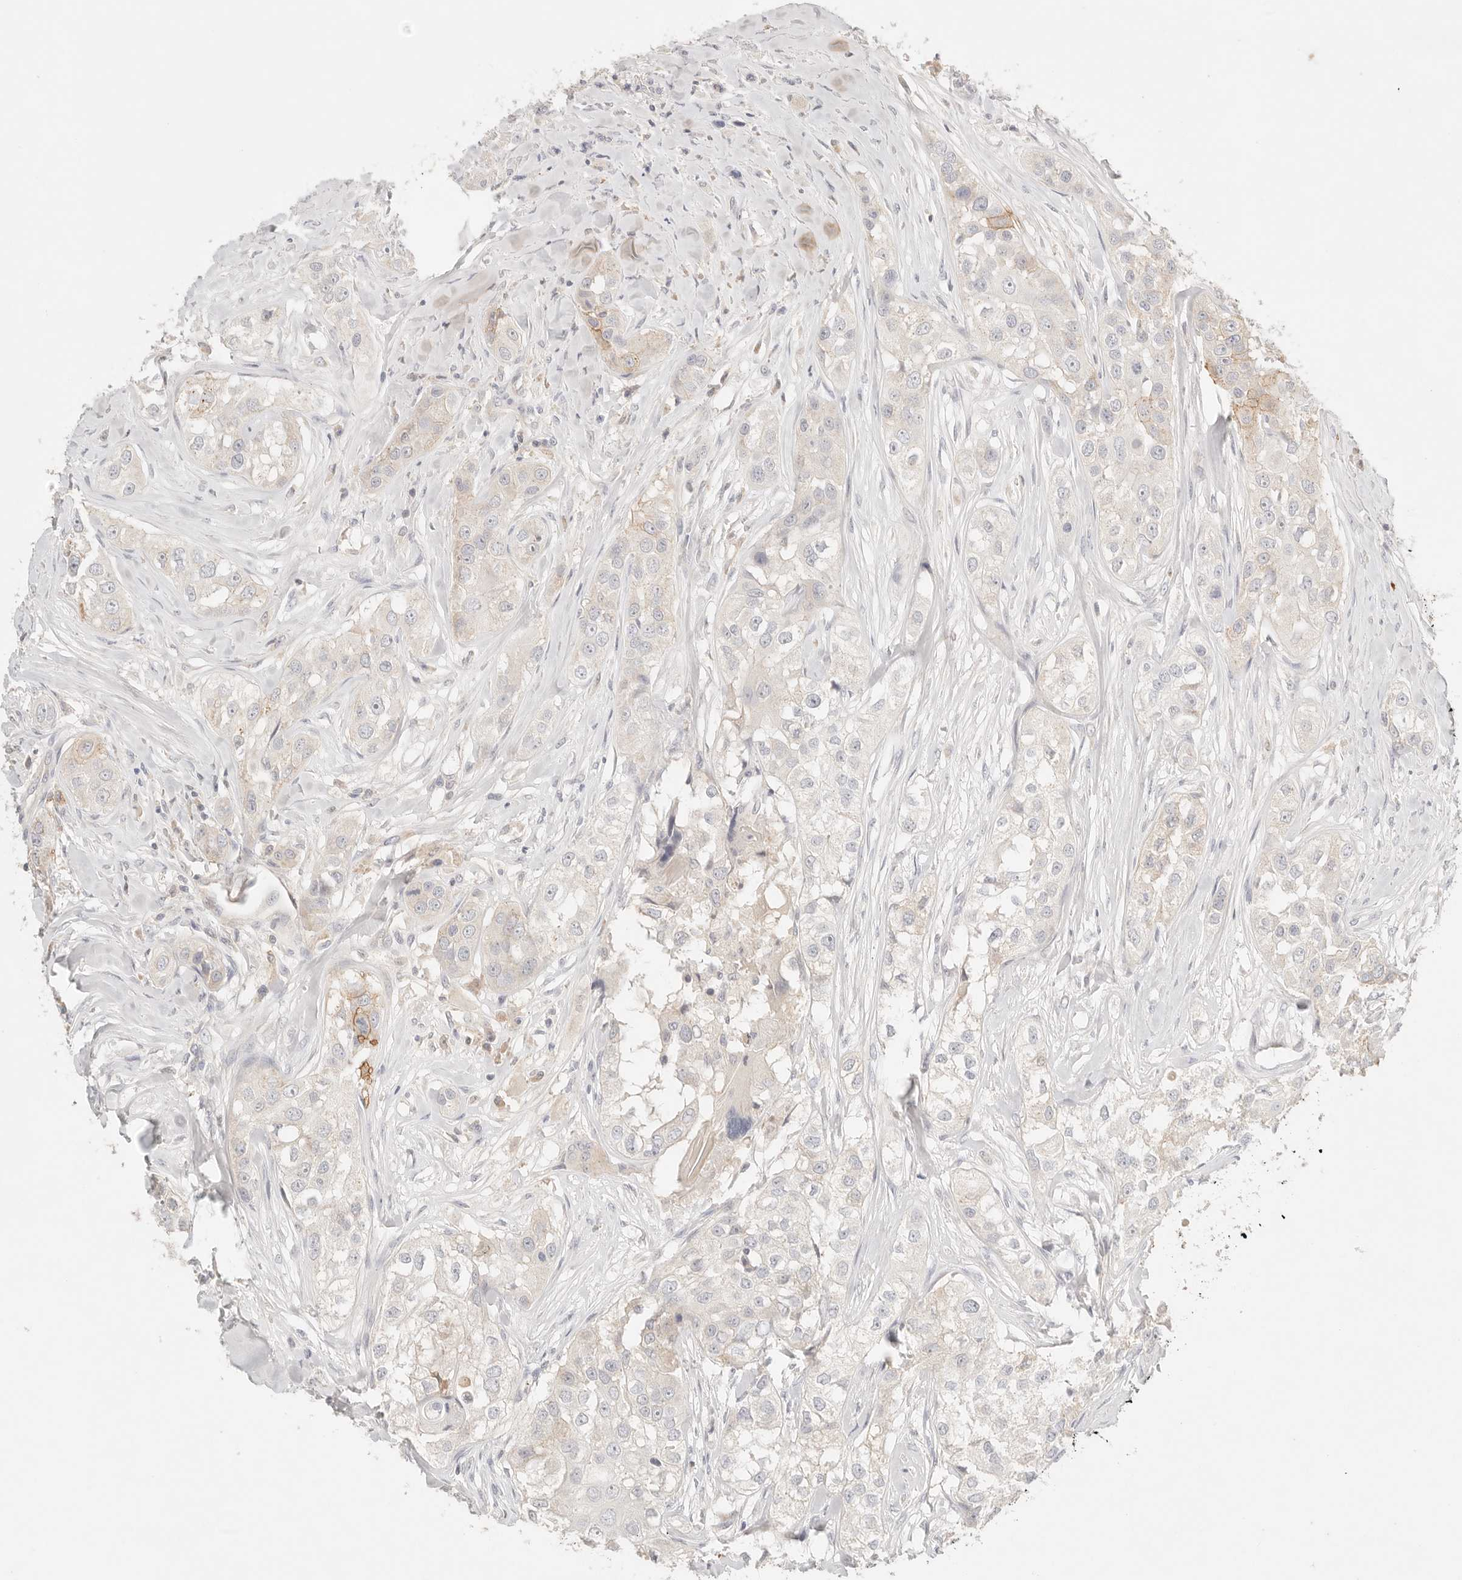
{"staining": {"intensity": "negative", "quantity": "none", "location": "none"}, "tissue": "head and neck cancer", "cell_type": "Tumor cells", "image_type": "cancer", "snomed": [{"axis": "morphology", "description": "Normal tissue, NOS"}, {"axis": "morphology", "description": "Squamous cell carcinoma, NOS"}, {"axis": "topography", "description": "Skeletal muscle"}, {"axis": "topography", "description": "Head-Neck"}], "caption": "IHC photomicrograph of neoplastic tissue: human head and neck squamous cell carcinoma stained with DAB (3,3'-diaminobenzidine) displays no significant protein expression in tumor cells.", "gene": "CEP120", "patient": {"sex": "male", "age": 51}}